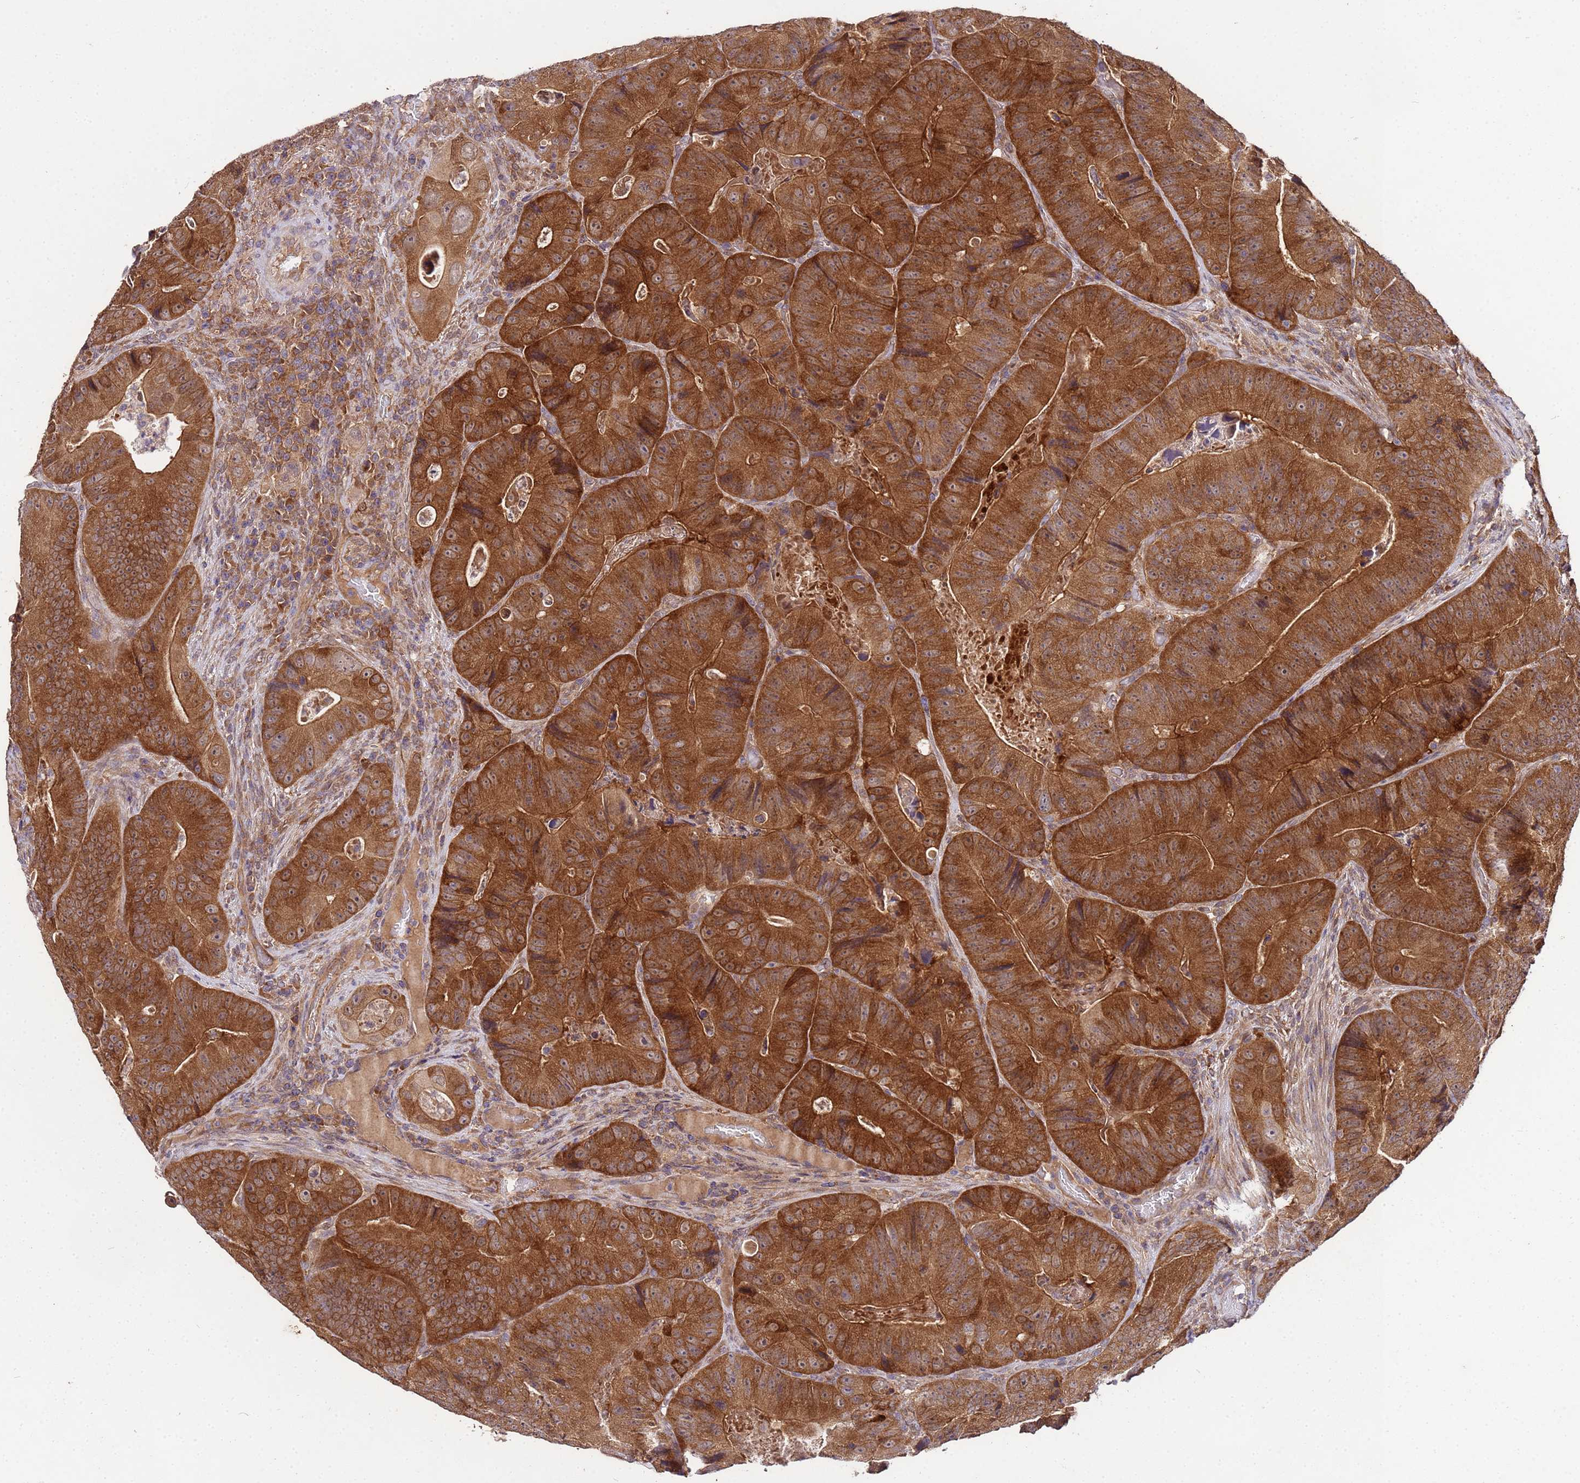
{"staining": {"intensity": "strong", "quantity": ">75%", "location": "cytoplasmic/membranous"}, "tissue": "colorectal cancer", "cell_type": "Tumor cells", "image_type": "cancer", "snomed": [{"axis": "morphology", "description": "Adenocarcinoma, NOS"}, {"axis": "topography", "description": "Colon"}], "caption": "A brown stain highlights strong cytoplasmic/membranous positivity of a protein in human adenocarcinoma (colorectal) tumor cells. Using DAB (brown) and hematoxylin (blue) stains, captured at high magnification using brightfield microscopy.", "gene": "GSPT2", "patient": {"sex": "female", "age": 86}}